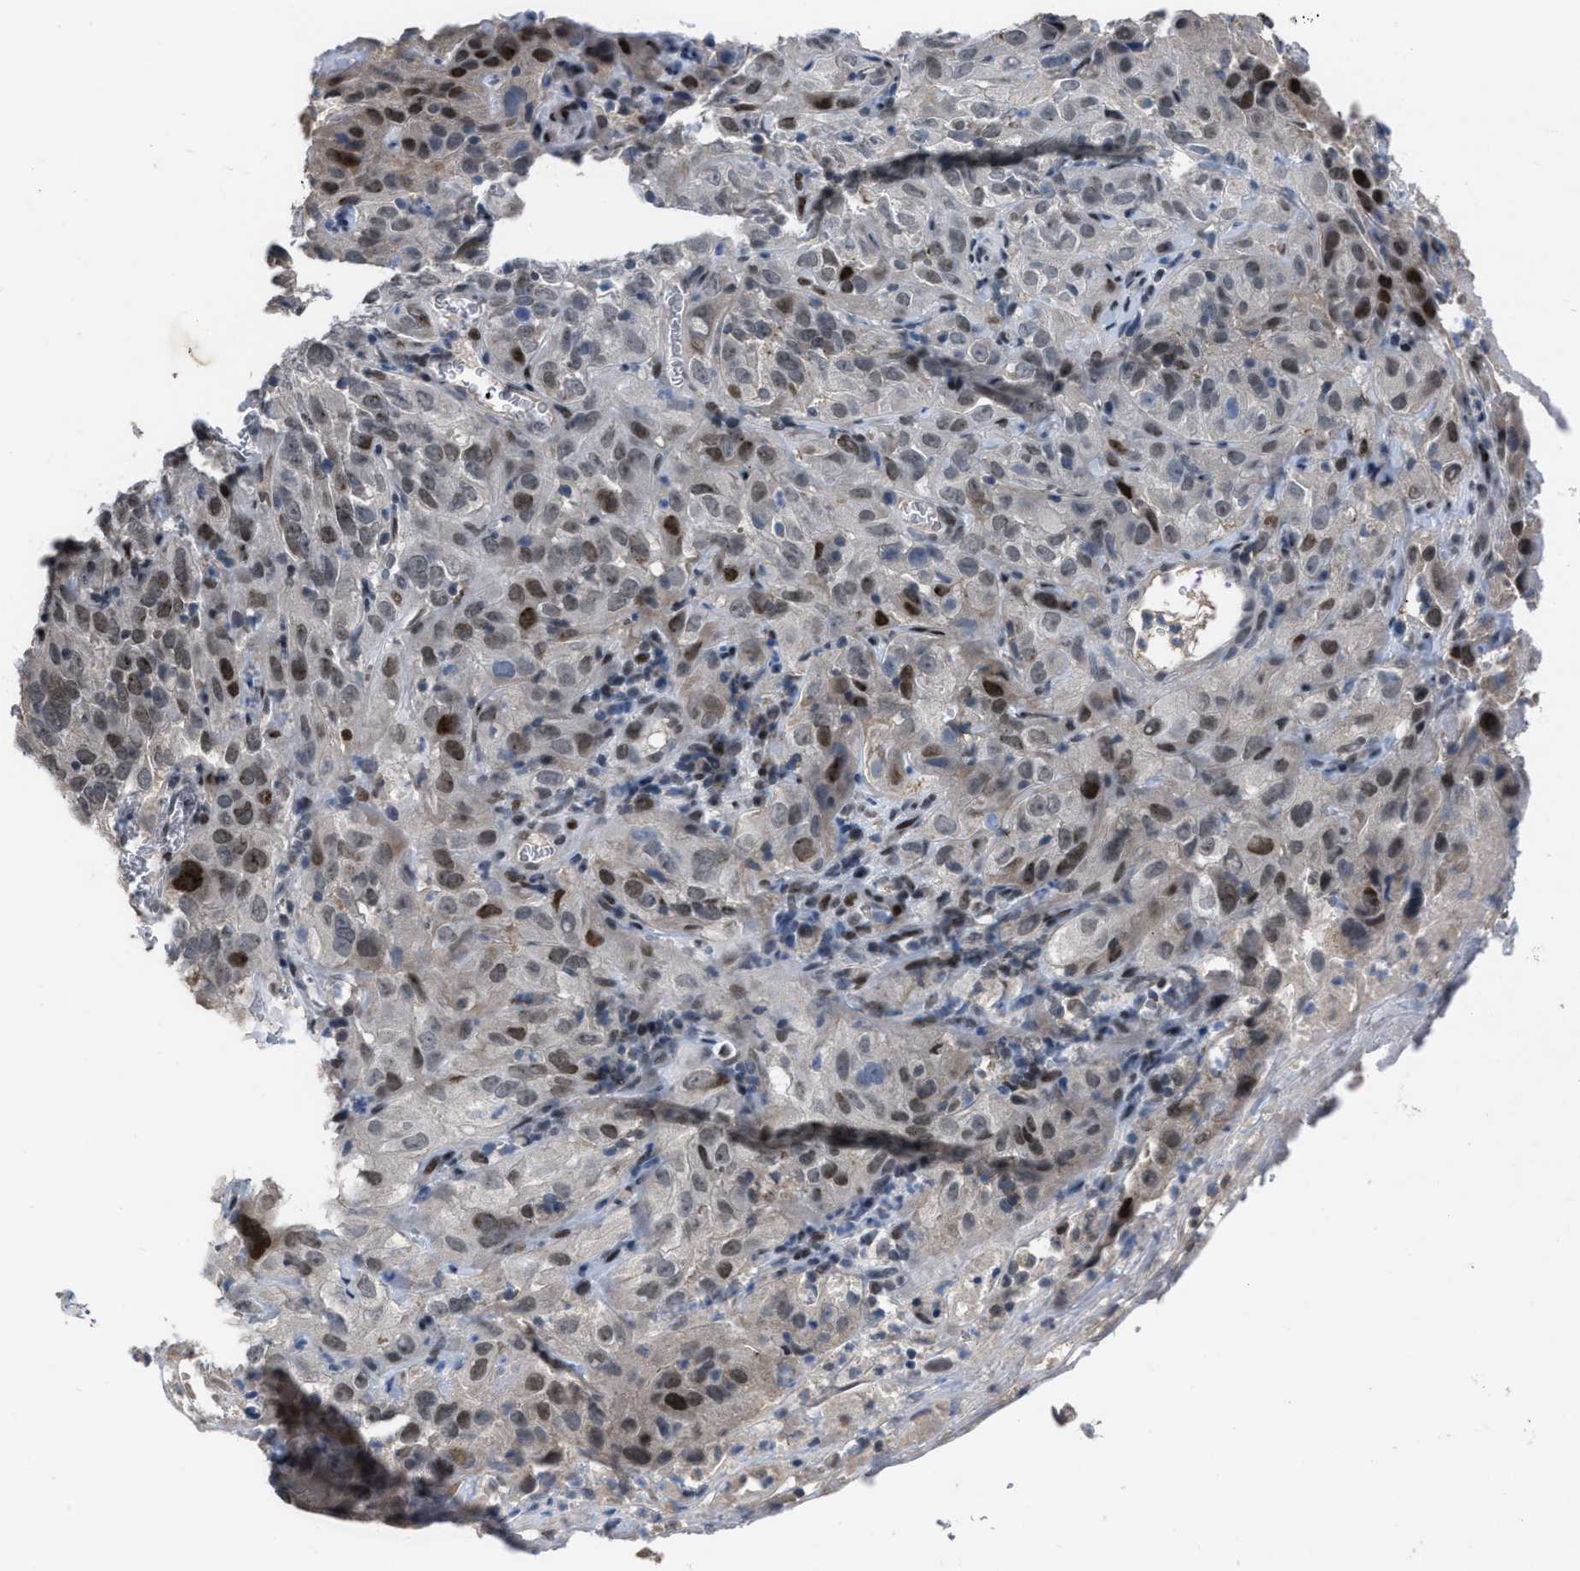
{"staining": {"intensity": "strong", "quantity": "<25%", "location": "nuclear"}, "tissue": "cervical cancer", "cell_type": "Tumor cells", "image_type": "cancer", "snomed": [{"axis": "morphology", "description": "Squamous cell carcinoma, NOS"}, {"axis": "topography", "description": "Cervix"}], "caption": "Human cervical cancer (squamous cell carcinoma) stained with a brown dye demonstrates strong nuclear positive positivity in about <25% of tumor cells.", "gene": "SETDB1", "patient": {"sex": "female", "age": 32}}